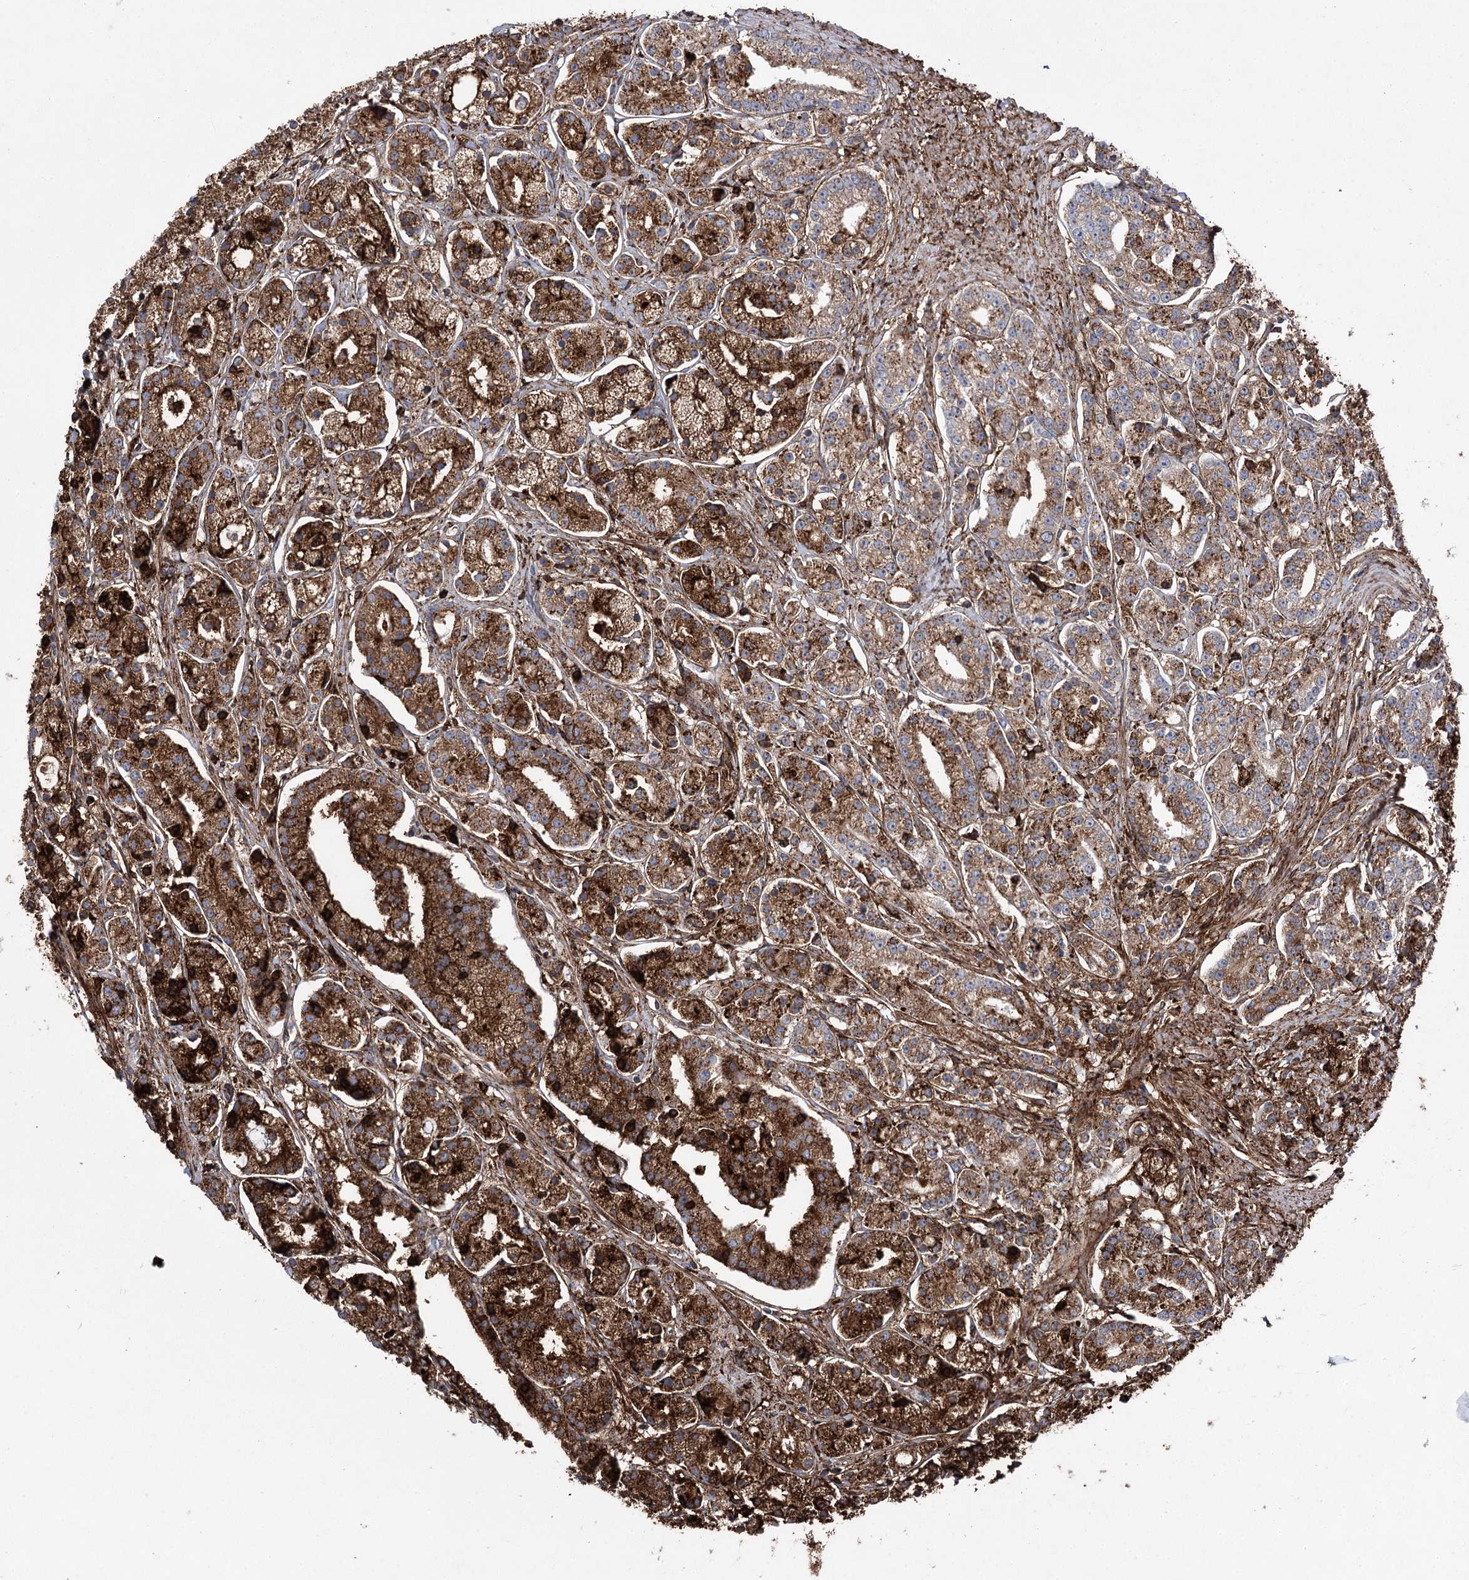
{"staining": {"intensity": "strong", "quantity": "25%-75%", "location": "cytoplasmic/membranous"}, "tissue": "prostate cancer", "cell_type": "Tumor cells", "image_type": "cancer", "snomed": [{"axis": "morphology", "description": "Adenocarcinoma, High grade"}, {"axis": "topography", "description": "Prostate"}], "caption": "Brown immunohistochemical staining in prostate cancer shows strong cytoplasmic/membranous expression in about 25%-75% of tumor cells.", "gene": "DCUN1D4", "patient": {"sex": "male", "age": 69}}